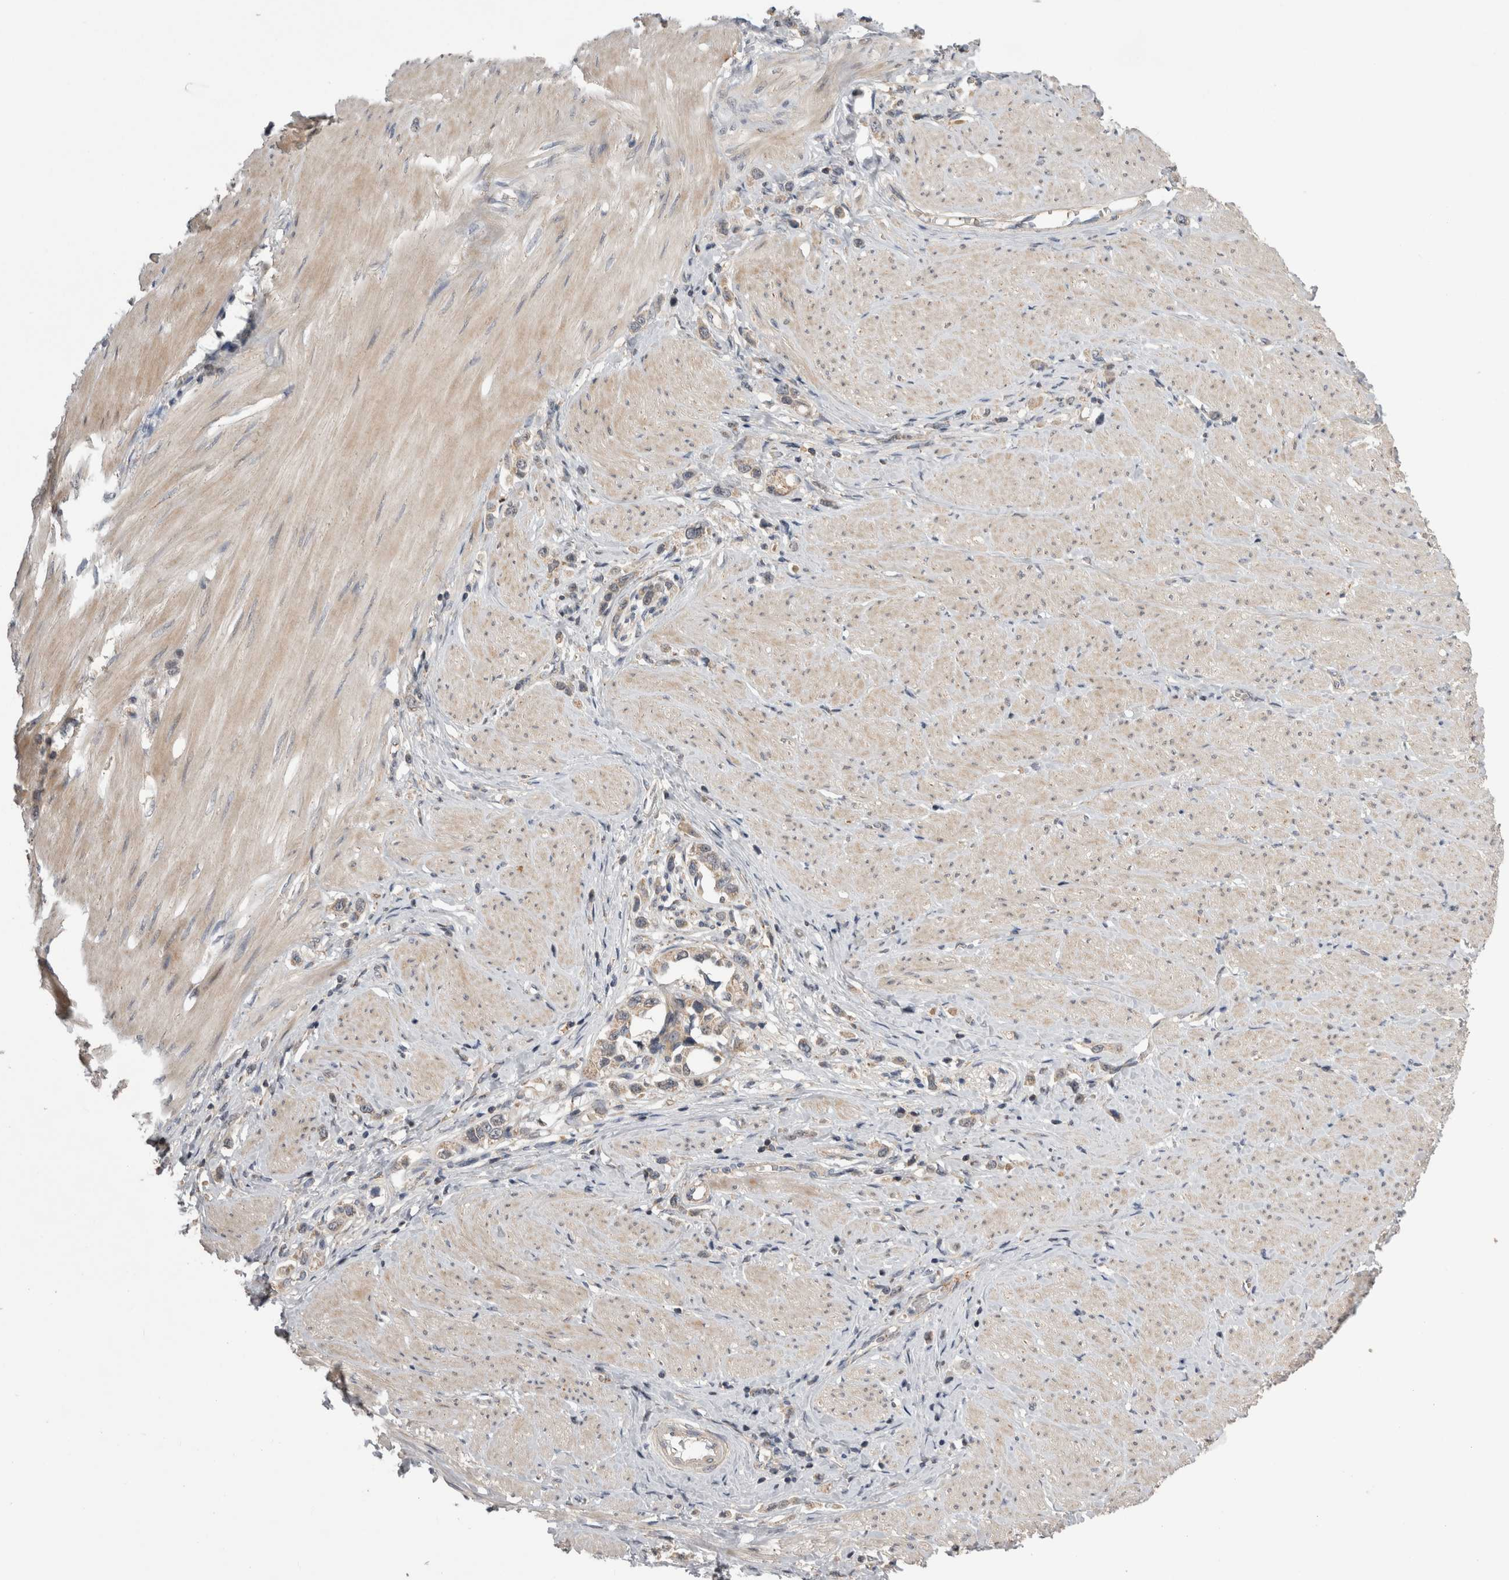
{"staining": {"intensity": "weak", "quantity": "<25%", "location": "cytoplasmic/membranous"}, "tissue": "stomach cancer", "cell_type": "Tumor cells", "image_type": "cancer", "snomed": [{"axis": "morphology", "description": "Adenocarcinoma, NOS"}, {"axis": "topography", "description": "Stomach"}], "caption": "A micrograph of stomach cancer stained for a protein displays no brown staining in tumor cells. (IHC, brightfield microscopy, high magnification).", "gene": "ARHGAP29", "patient": {"sex": "female", "age": 65}}